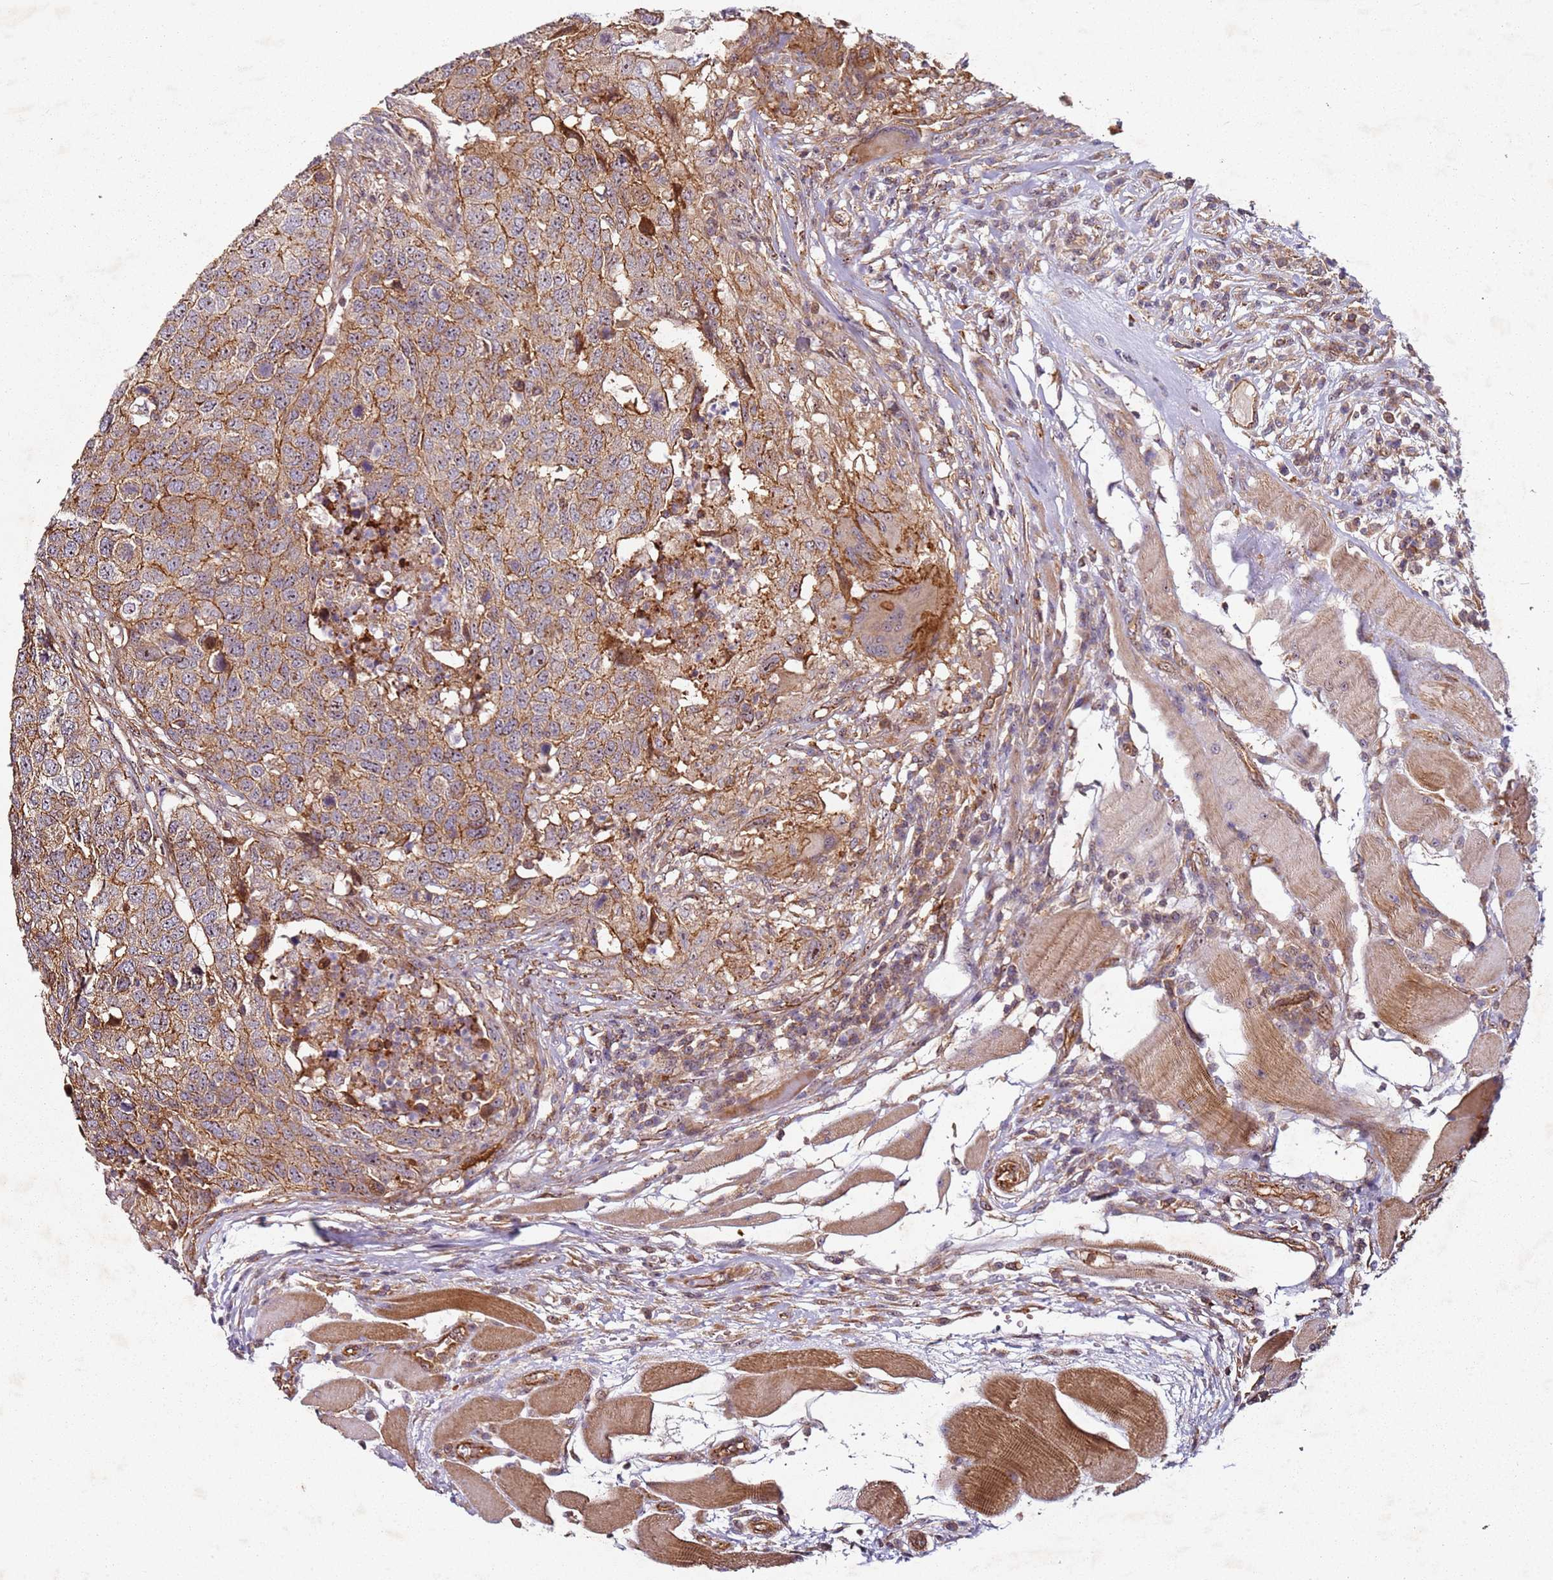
{"staining": {"intensity": "moderate", "quantity": ">75%", "location": "cytoplasmic/membranous"}, "tissue": "head and neck cancer", "cell_type": "Tumor cells", "image_type": "cancer", "snomed": [{"axis": "morphology", "description": "Squamous cell carcinoma, NOS"}, {"axis": "topography", "description": "Head-Neck"}], "caption": "About >75% of tumor cells in human squamous cell carcinoma (head and neck) reveal moderate cytoplasmic/membranous protein positivity as visualized by brown immunohistochemical staining.", "gene": "C2CD4B", "patient": {"sex": "male", "age": 66}}